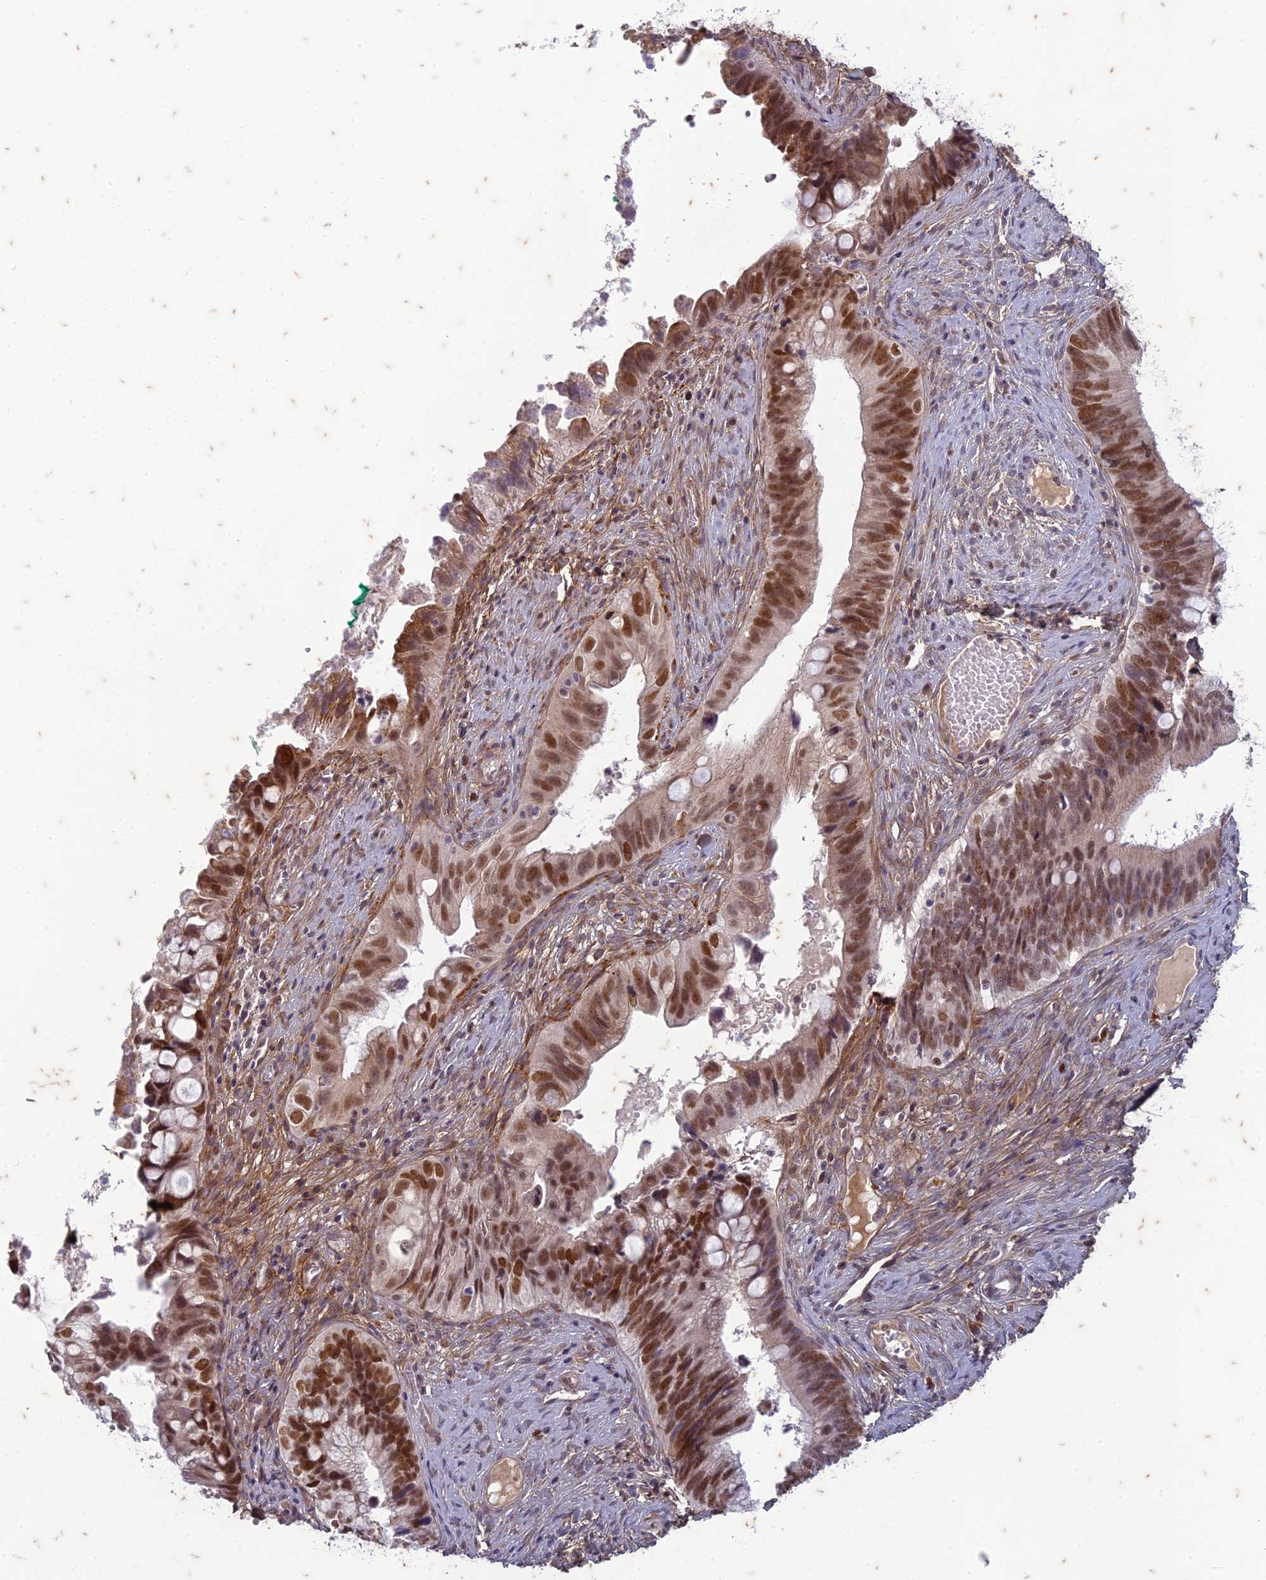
{"staining": {"intensity": "moderate", "quantity": ">75%", "location": "nuclear"}, "tissue": "cervical cancer", "cell_type": "Tumor cells", "image_type": "cancer", "snomed": [{"axis": "morphology", "description": "Adenocarcinoma, NOS"}, {"axis": "topography", "description": "Cervix"}], "caption": "Brown immunohistochemical staining in adenocarcinoma (cervical) displays moderate nuclear staining in about >75% of tumor cells. (brown staining indicates protein expression, while blue staining denotes nuclei).", "gene": "PABPN1L", "patient": {"sex": "female", "age": 42}}